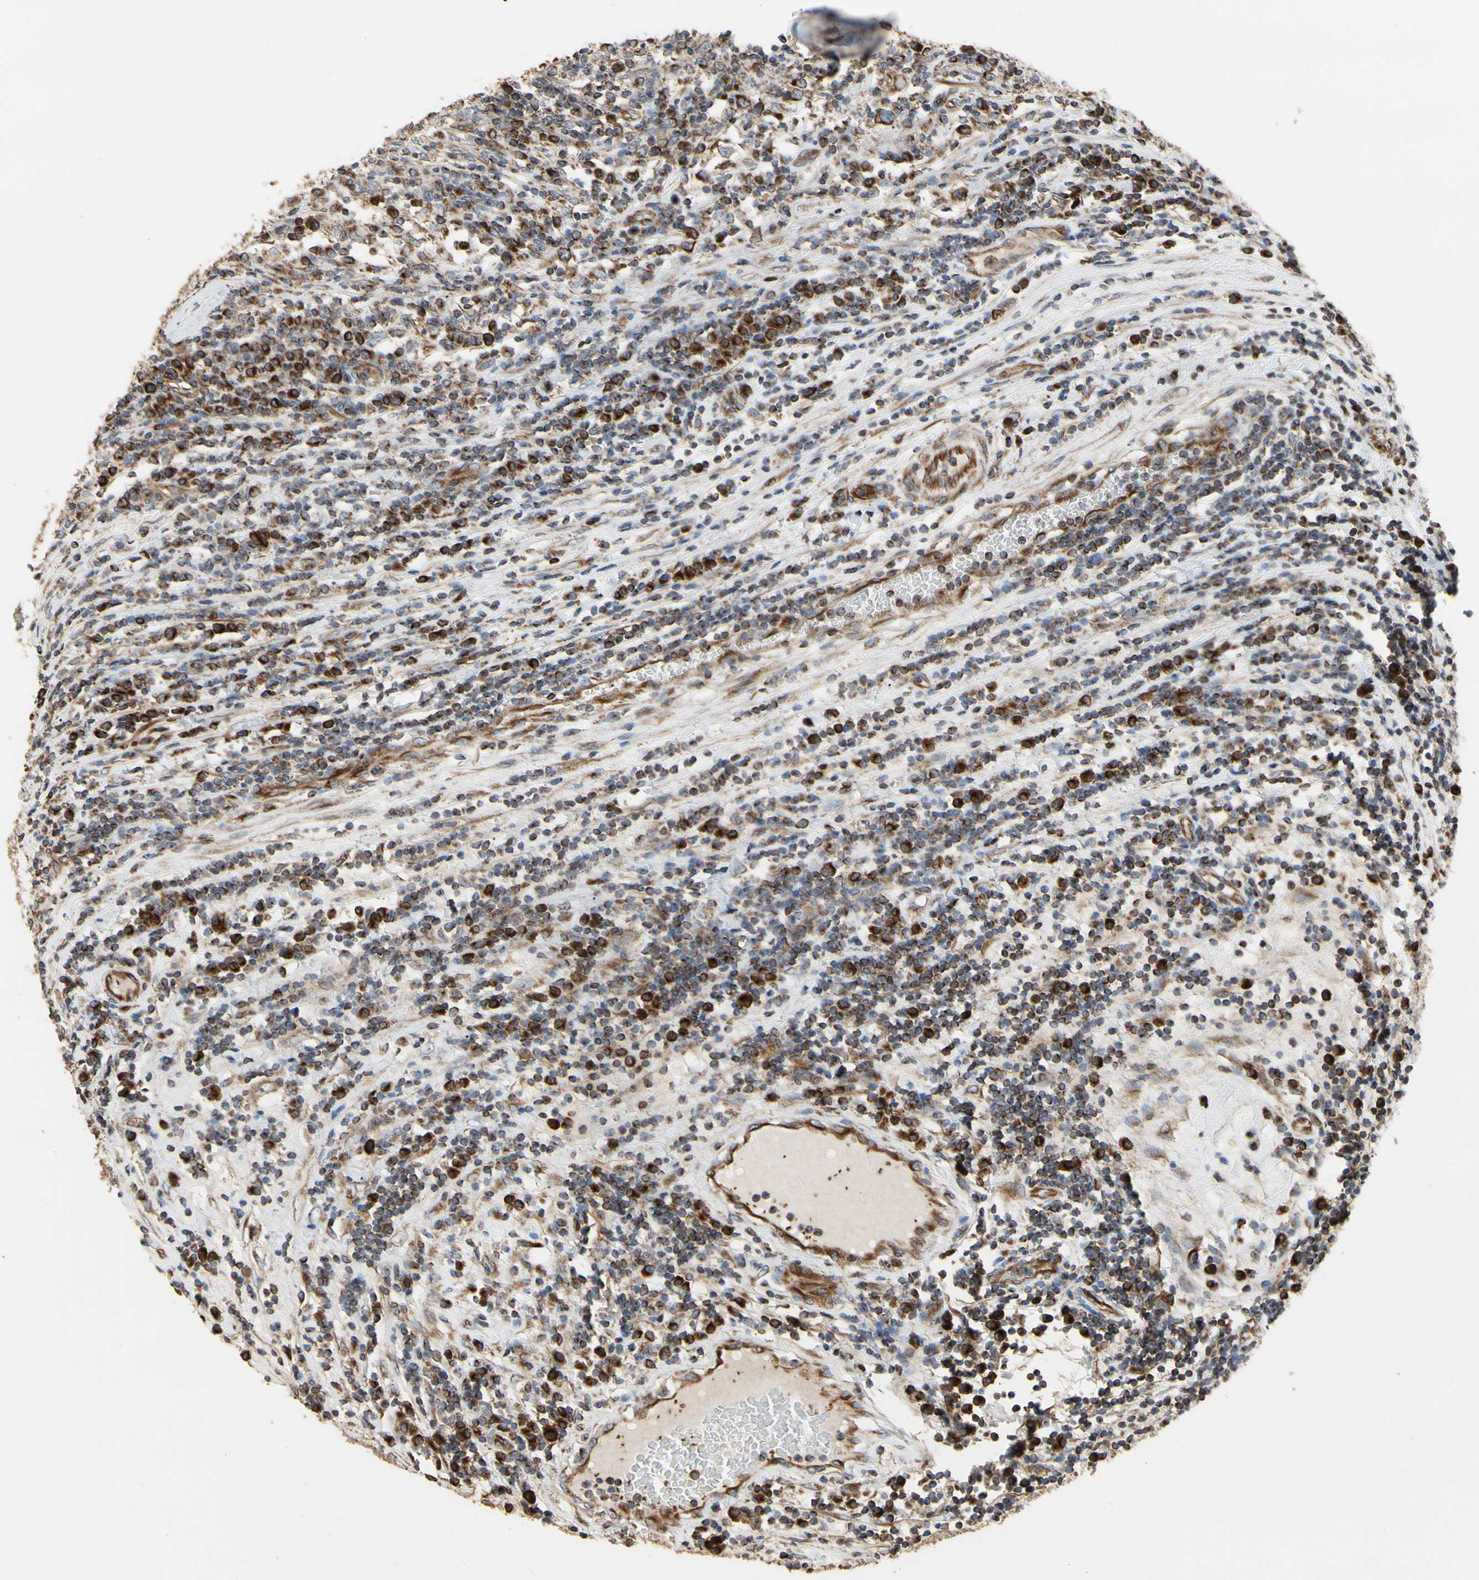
{"staining": {"intensity": "strong", "quantity": "<25%", "location": "cytoplasmic/membranous"}, "tissue": "testis cancer", "cell_type": "Tumor cells", "image_type": "cancer", "snomed": [{"axis": "morphology", "description": "Seminoma, NOS"}, {"axis": "topography", "description": "Testis"}], "caption": "Tumor cells show medium levels of strong cytoplasmic/membranous positivity in approximately <25% of cells in human testis cancer (seminoma).", "gene": "TUBA1A", "patient": {"sex": "male", "age": 43}}